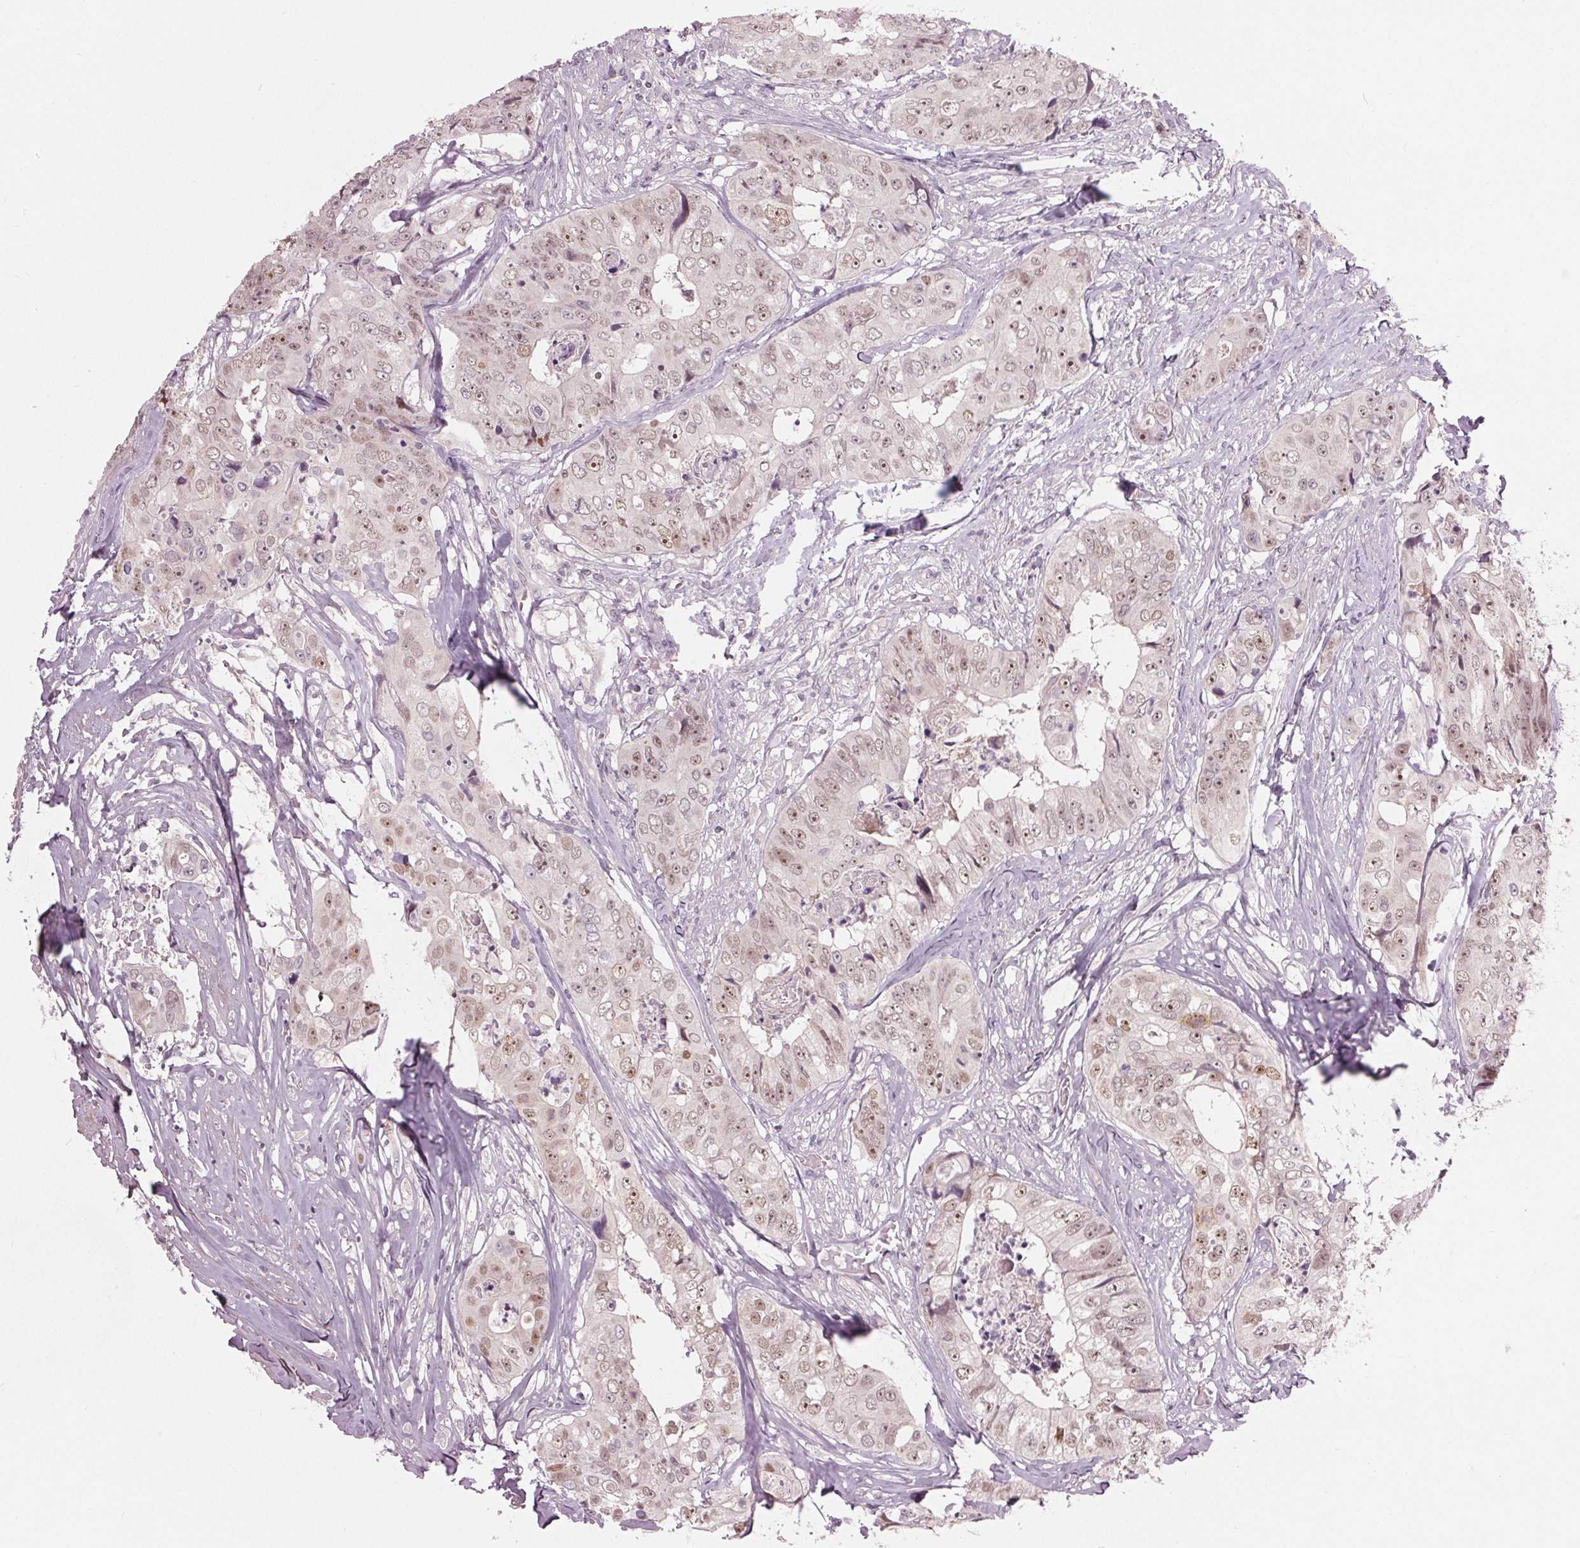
{"staining": {"intensity": "weak", "quantity": ">75%", "location": "nuclear"}, "tissue": "colorectal cancer", "cell_type": "Tumor cells", "image_type": "cancer", "snomed": [{"axis": "morphology", "description": "Adenocarcinoma, NOS"}, {"axis": "topography", "description": "Rectum"}], "caption": "A brown stain labels weak nuclear positivity of a protein in human colorectal cancer (adenocarcinoma) tumor cells.", "gene": "ZNF605", "patient": {"sex": "female", "age": 62}}